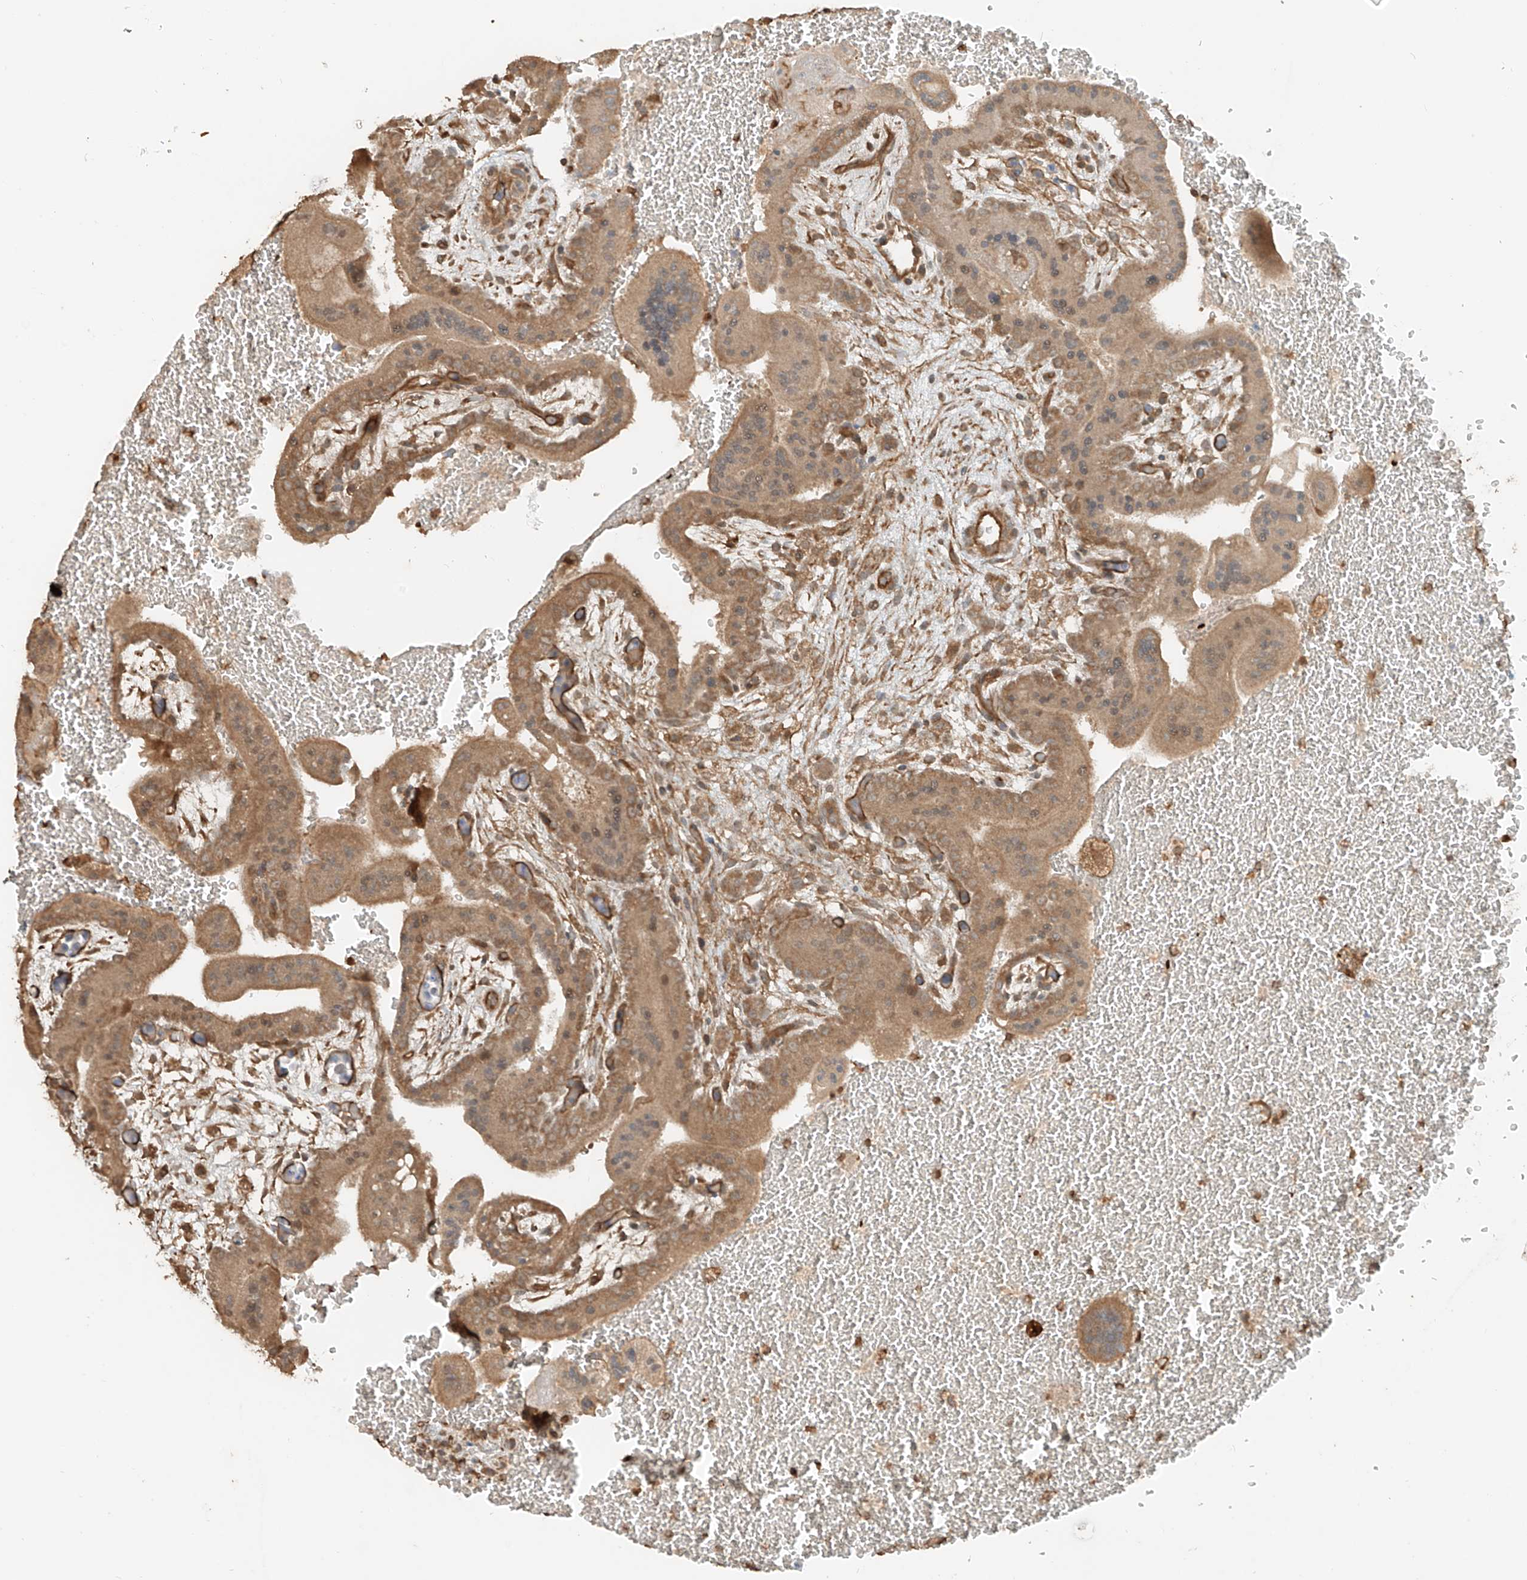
{"staining": {"intensity": "moderate", "quantity": ">75%", "location": "cytoplasmic/membranous"}, "tissue": "placenta", "cell_type": "Trophoblastic cells", "image_type": "normal", "snomed": [{"axis": "morphology", "description": "Normal tissue, NOS"}, {"axis": "topography", "description": "Placenta"}], "caption": "About >75% of trophoblastic cells in normal placenta display moderate cytoplasmic/membranous protein positivity as visualized by brown immunohistochemical staining.", "gene": "ANKZF1", "patient": {"sex": "female", "age": 35}}